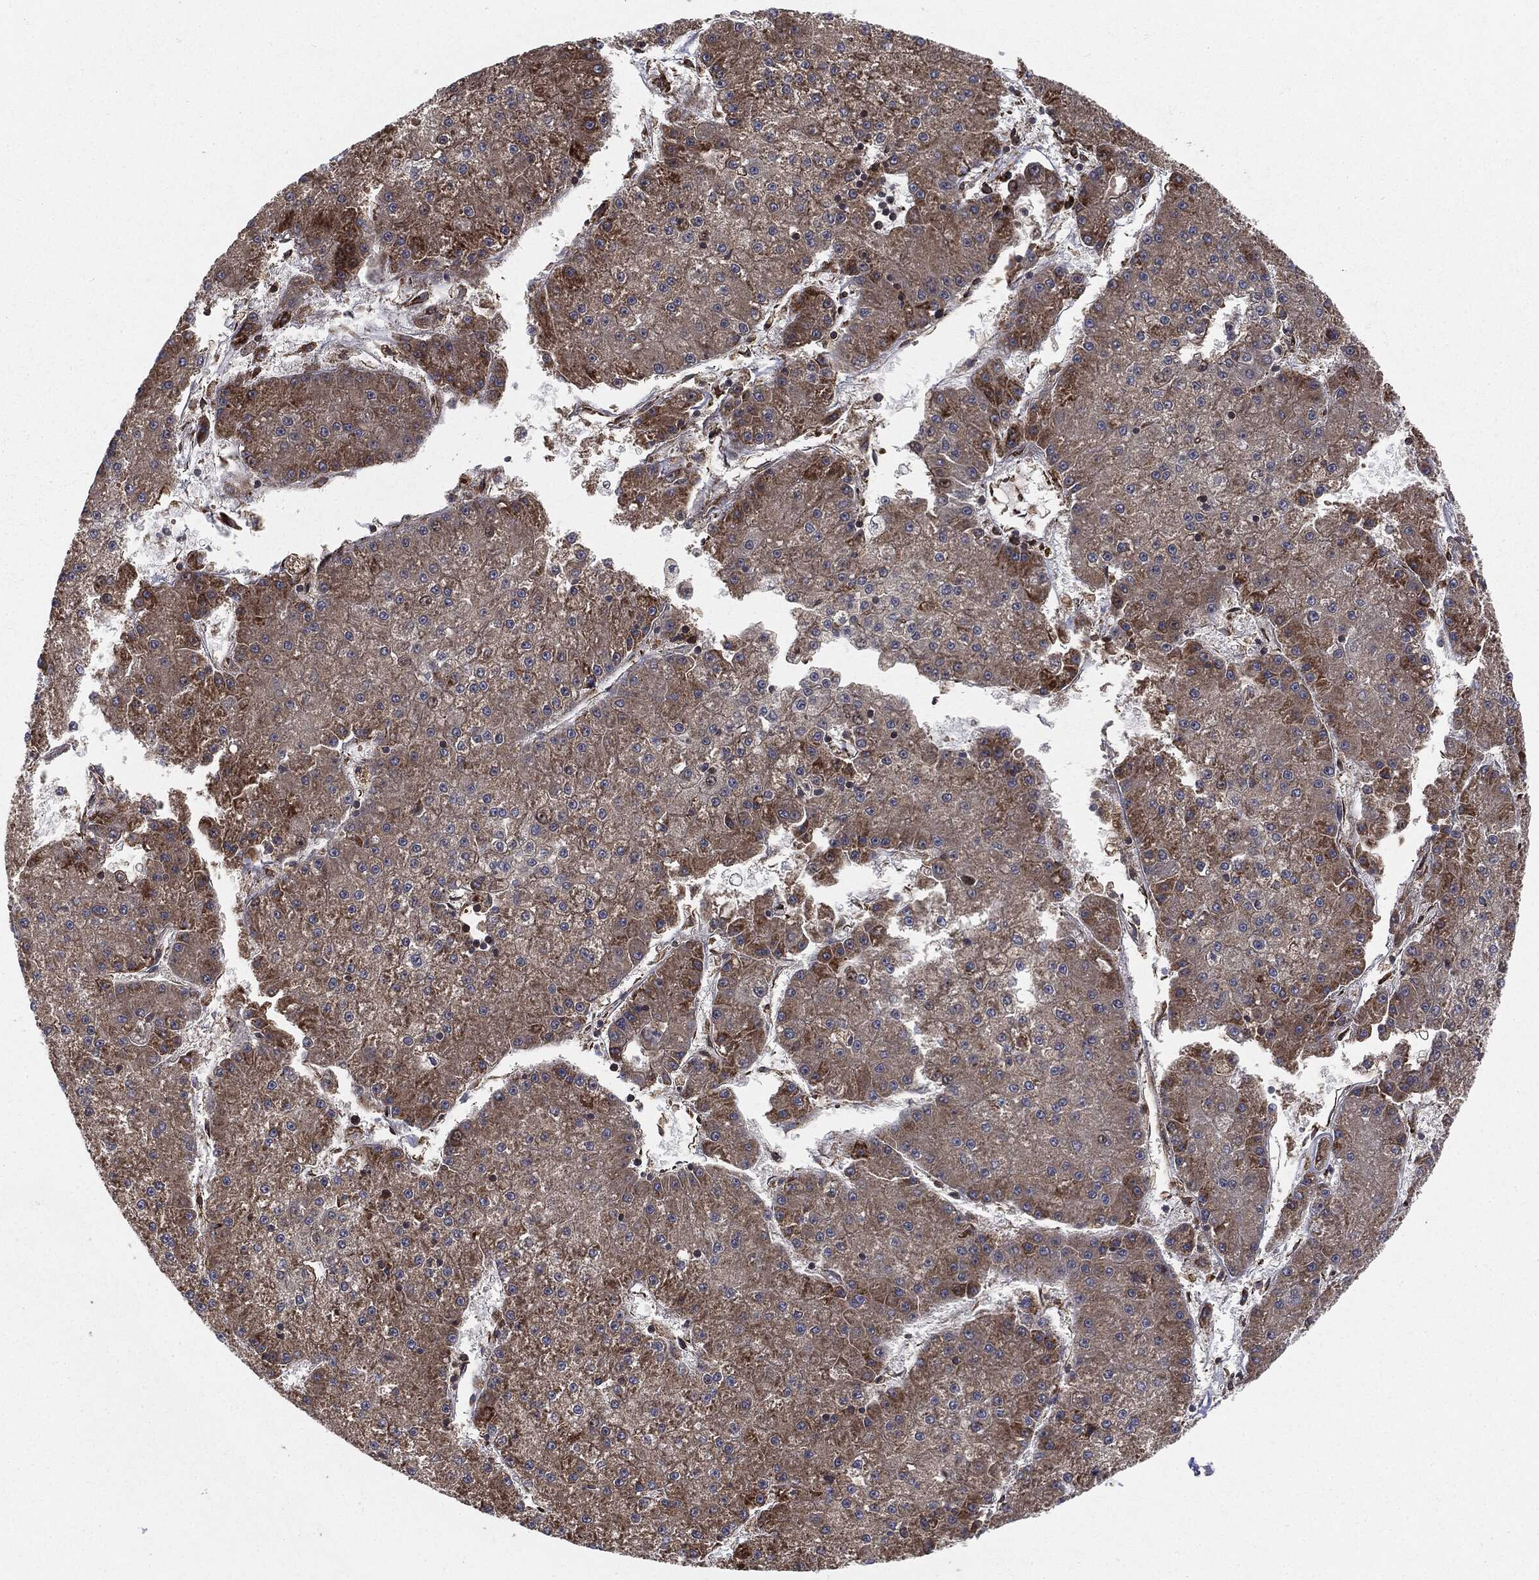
{"staining": {"intensity": "moderate", "quantity": "<25%", "location": "cytoplasmic/membranous"}, "tissue": "liver cancer", "cell_type": "Tumor cells", "image_type": "cancer", "snomed": [{"axis": "morphology", "description": "Carcinoma, Hepatocellular, NOS"}, {"axis": "topography", "description": "Liver"}], "caption": "Immunohistochemical staining of human liver hepatocellular carcinoma demonstrates low levels of moderate cytoplasmic/membranous expression in approximately <25% of tumor cells.", "gene": "CYLD", "patient": {"sex": "male", "age": 73}}